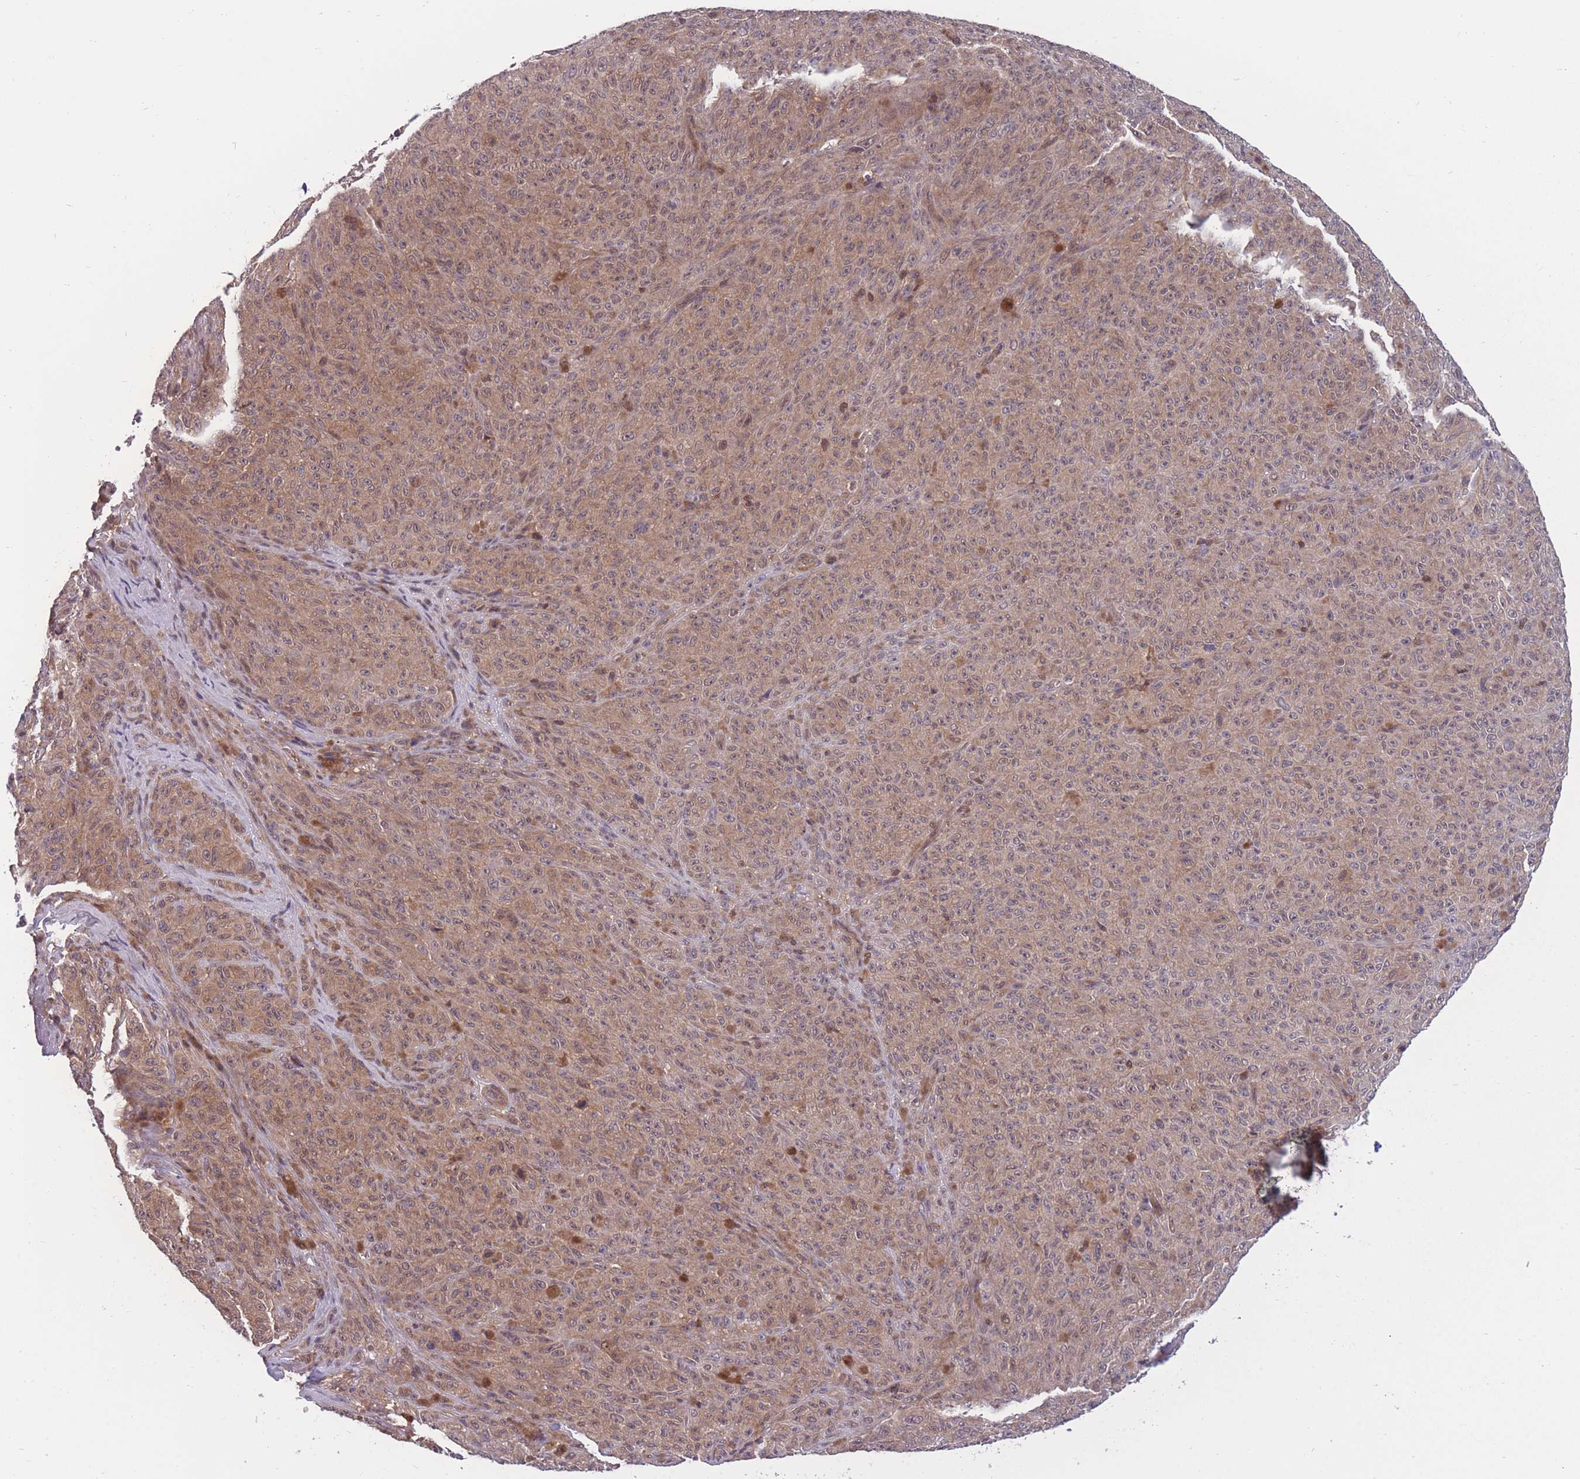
{"staining": {"intensity": "moderate", "quantity": ">75%", "location": "cytoplasmic/membranous"}, "tissue": "melanoma", "cell_type": "Tumor cells", "image_type": "cancer", "snomed": [{"axis": "morphology", "description": "Malignant melanoma, NOS"}, {"axis": "topography", "description": "Skin"}], "caption": "IHC of melanoma shows medium levels of moderate cytoplasmic/membranous expression in about >75% of tumor cells.", "gene": "UBE2N", "patient": {"sex": "female", "age": 82}}